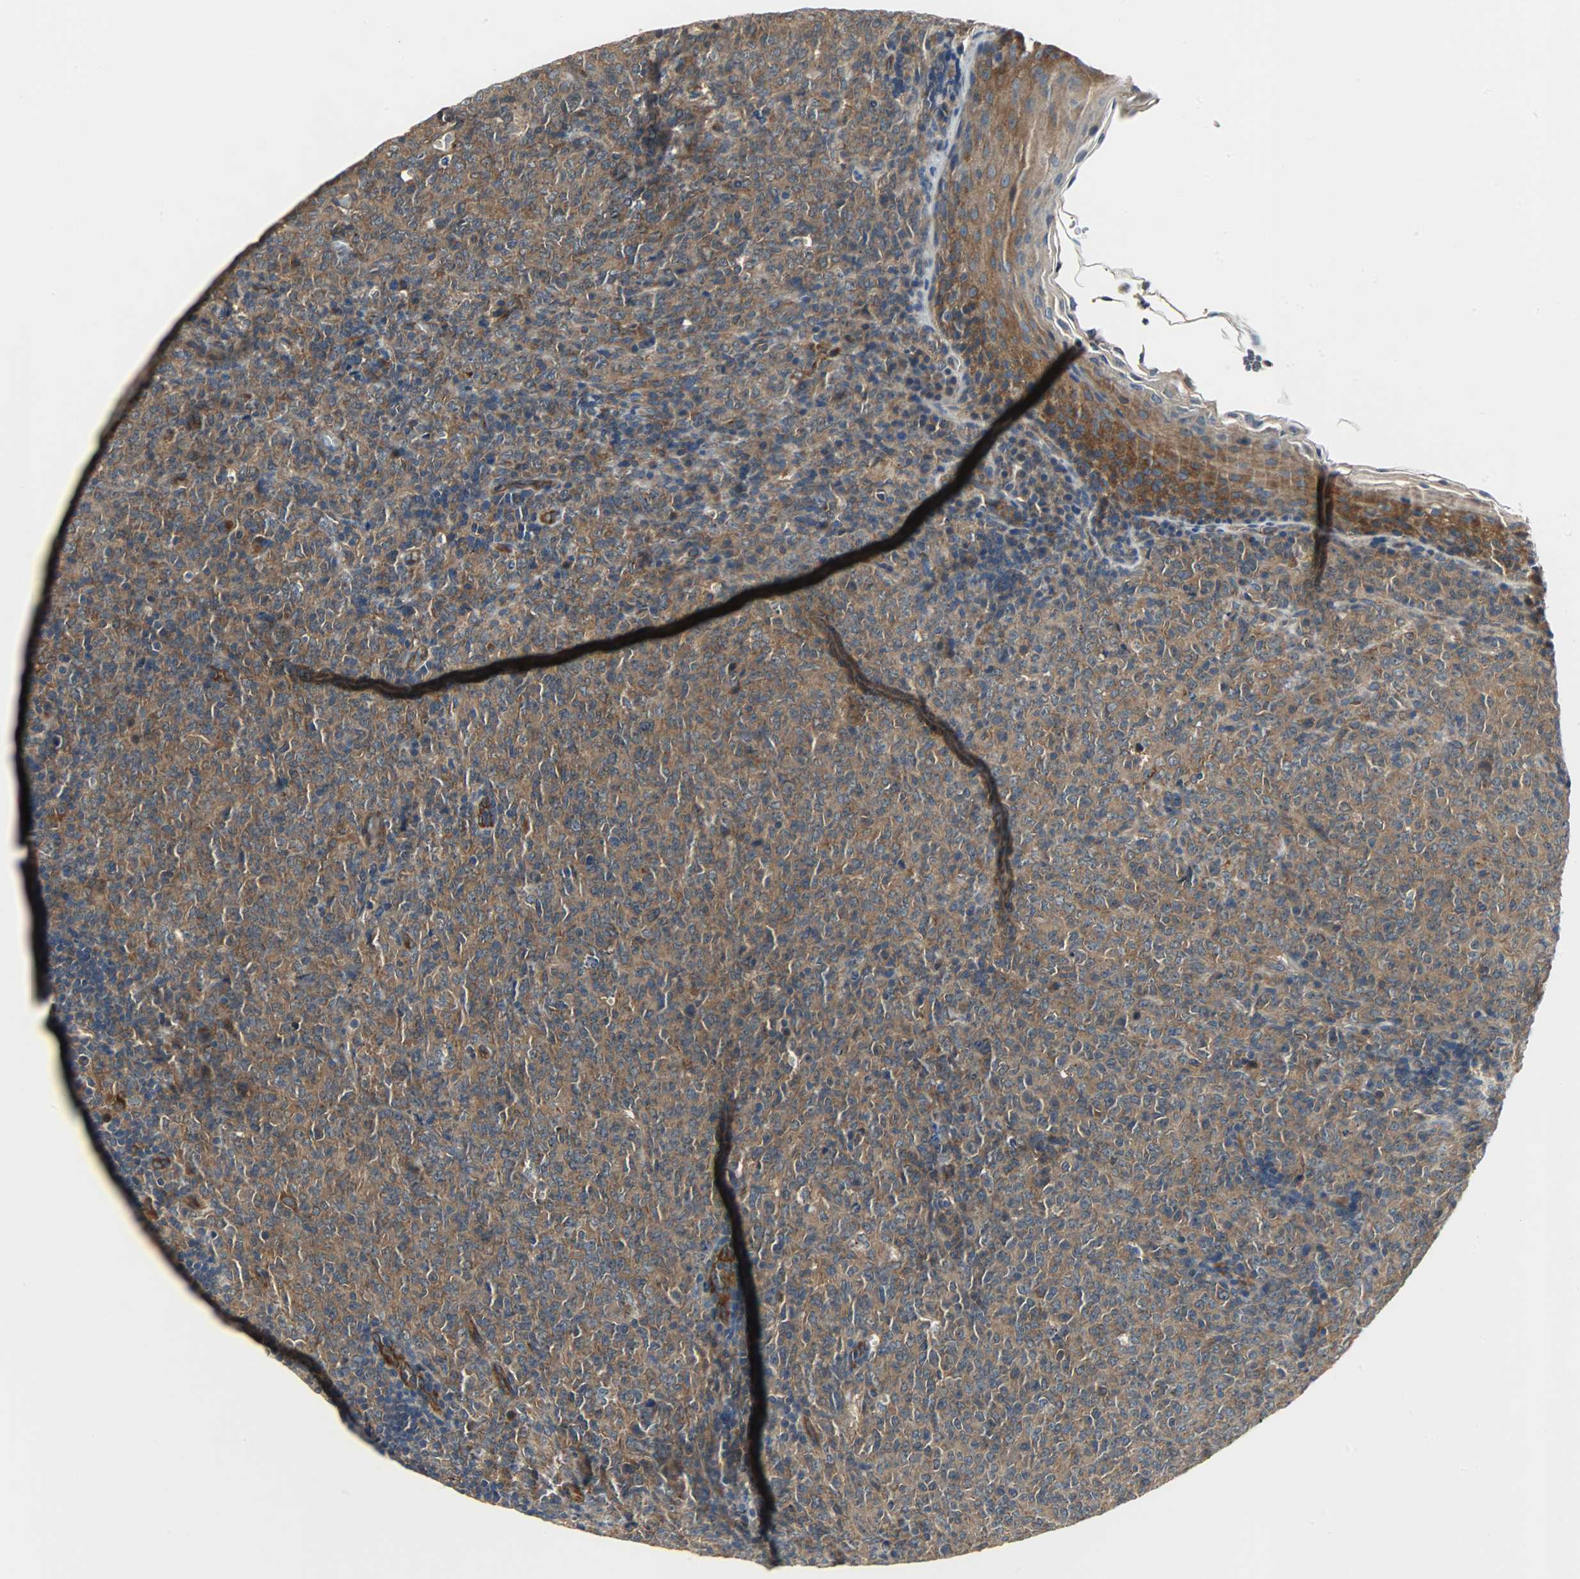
{"staining": {"intensity": "moderate", "quantity": ">75%", "location": "cytoplasmic/membranous"}, "tissue": "lymphoma", "cell_type": "Tumor cells", "image_type": "cancer", "snomed": [{"axis": "morphology", "description": "Malignant lymphoma, non-Hodgkin's type, High grade"}, {"axis": "topography", "description": "Tonsil"}], "caption": "Immunohistochemistry (DAB (3,3'-diaminobenzidine)) staining of human high-grade malignant lymphoma, non-Hodgkin's type reveals moderate cytoplasmic/membranous protein positivity in approximately >75% of tumor cells. The staining is performed using DAB (3,3'-diaminobenzidine) brown chromogen to label protein expression. The nuclei are counter-stained blue using hematoxylin.", "gene": "KIAA1217", "patient": {"sex": "female", "age": 36}}